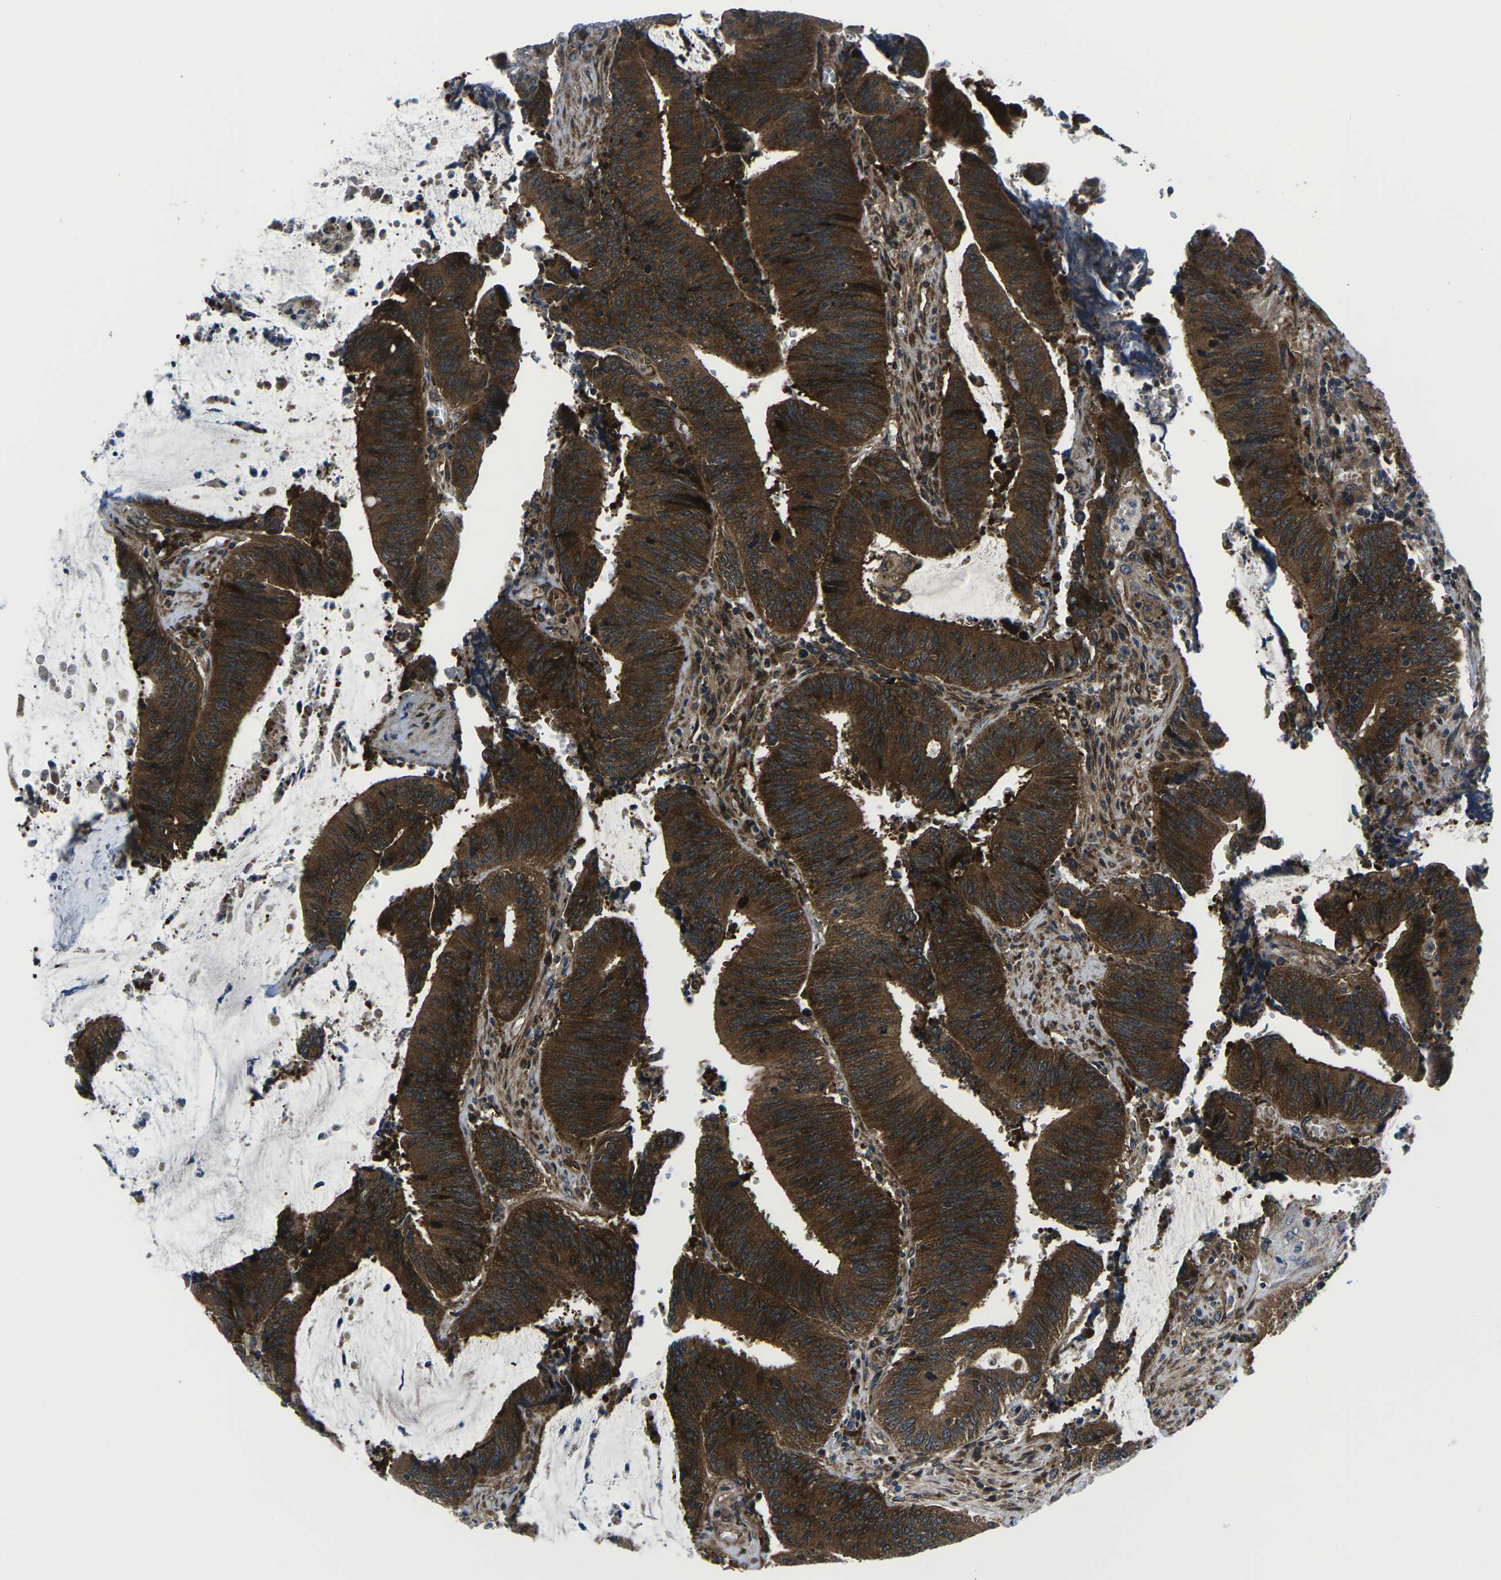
{"staining": {"intensity": "strong", "quantity": ">75%", "location": "cytoplasmic/membranous"}, "tissue": "colorectal cancer", "cell_type": "Tumor cells", "image_type": "cancer", "snomed": [{"axis": "morphology", "description": "Normal tissue, NOS"}, {"axis": "morphology", "description": "Adenocarcinoma, NOS"}, {"axis": "topography", "description": "Rectum"}], "caption": "Immunohistochemistry micrograph of human adenocarcinoma (colorectal) stained for a protein (brown), which exhibits high levels of strong cytoplasmic/membranous staining in approximately >75% of tumor cells.", "gene": "EIF4E", "patient": {"sex": "female", "age": 66}}